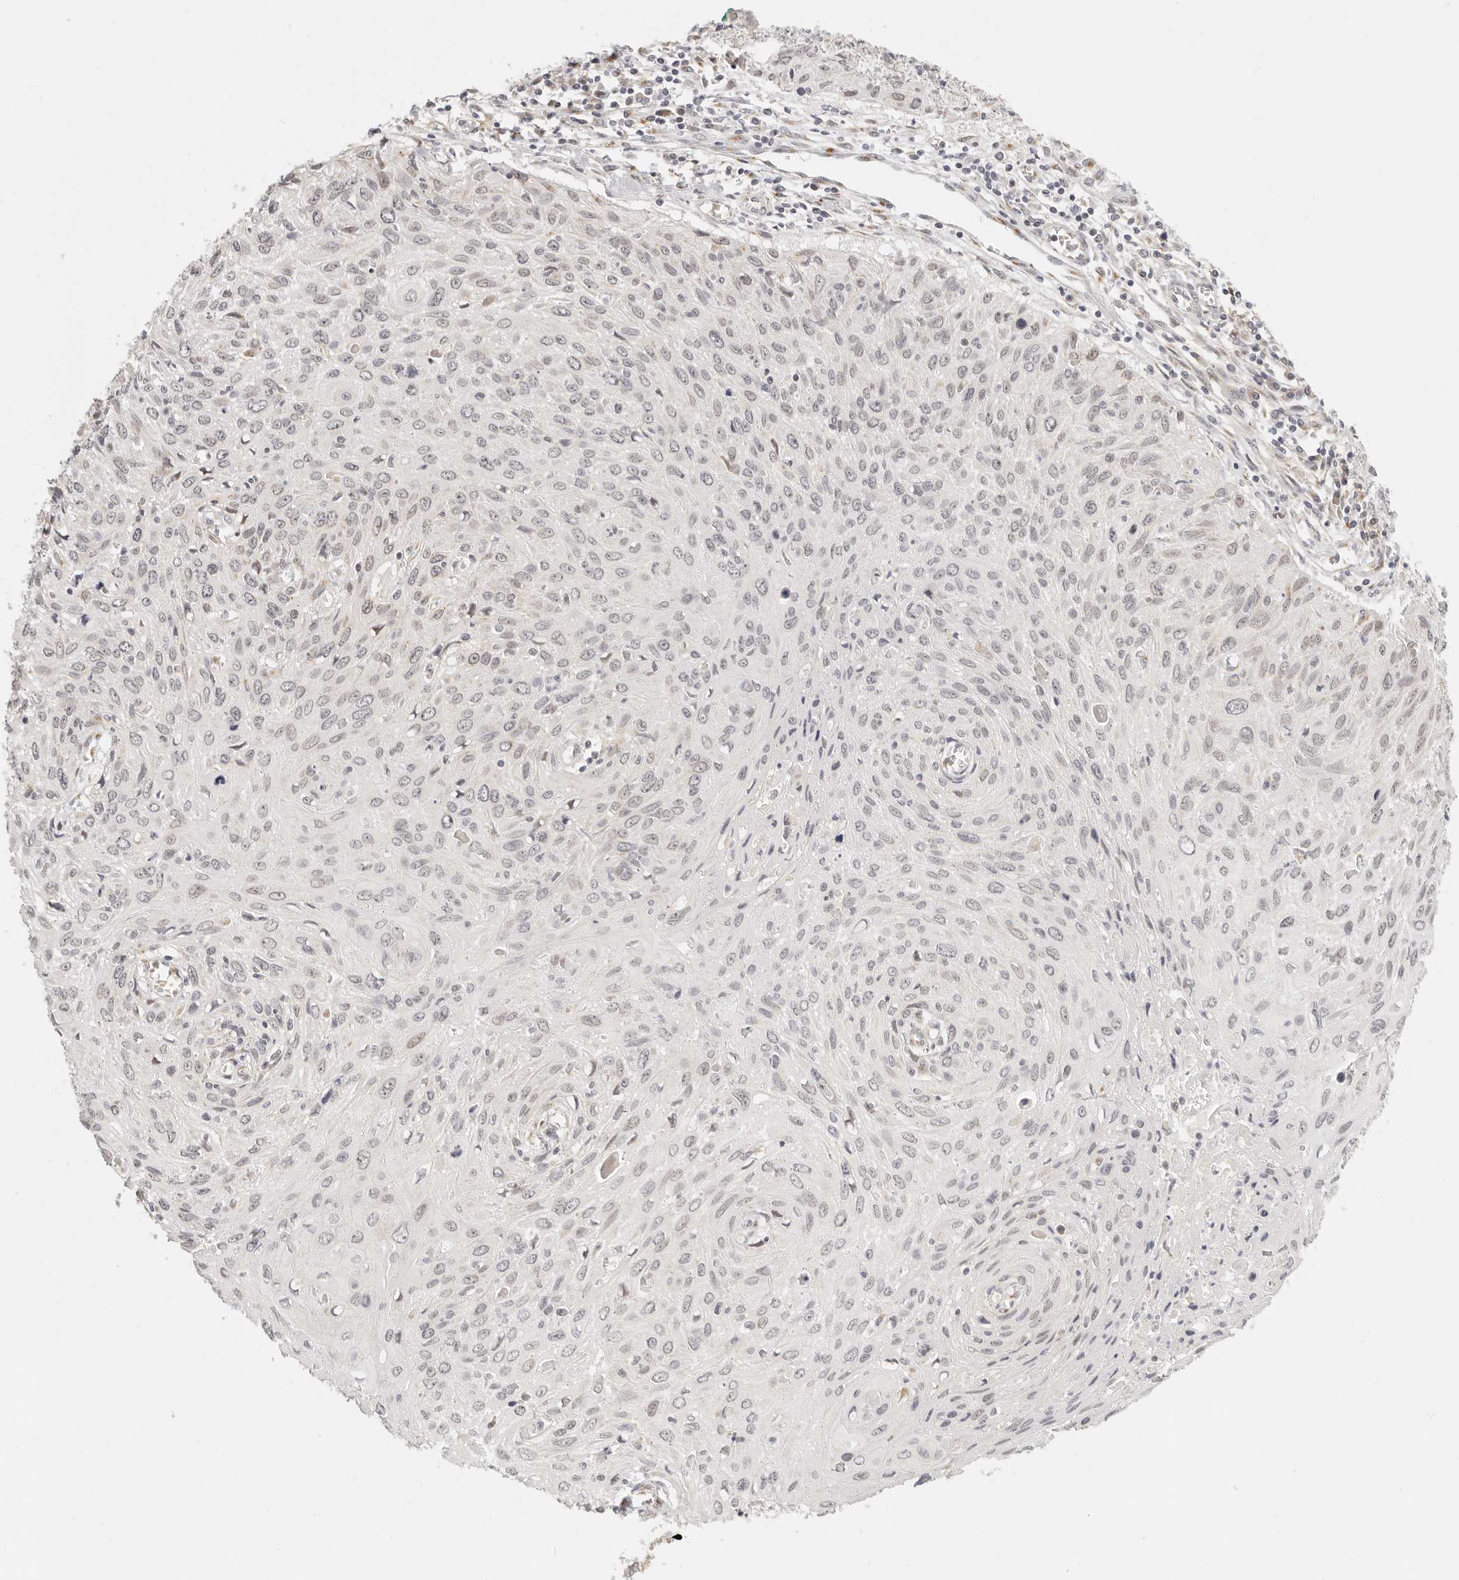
{"staining": {"intensity": "negative", "quantity": "none", "location": "none"}, "tissue": "cervical cancer", "cell_type": "Tumor cells", "image_type": "cancer", "snomed": [{"axis": "morphology", "description": "Squamous cell carcinoma, NOS"}, {"axis": "topography", "description": "Cervix"}], "caption": "This is a image of immunohistochemistry staining of cervical cancer, which shows no staining in tumor cells.", "gene": "FAM20B", "patient": {"sex": "female", "age": 51}}